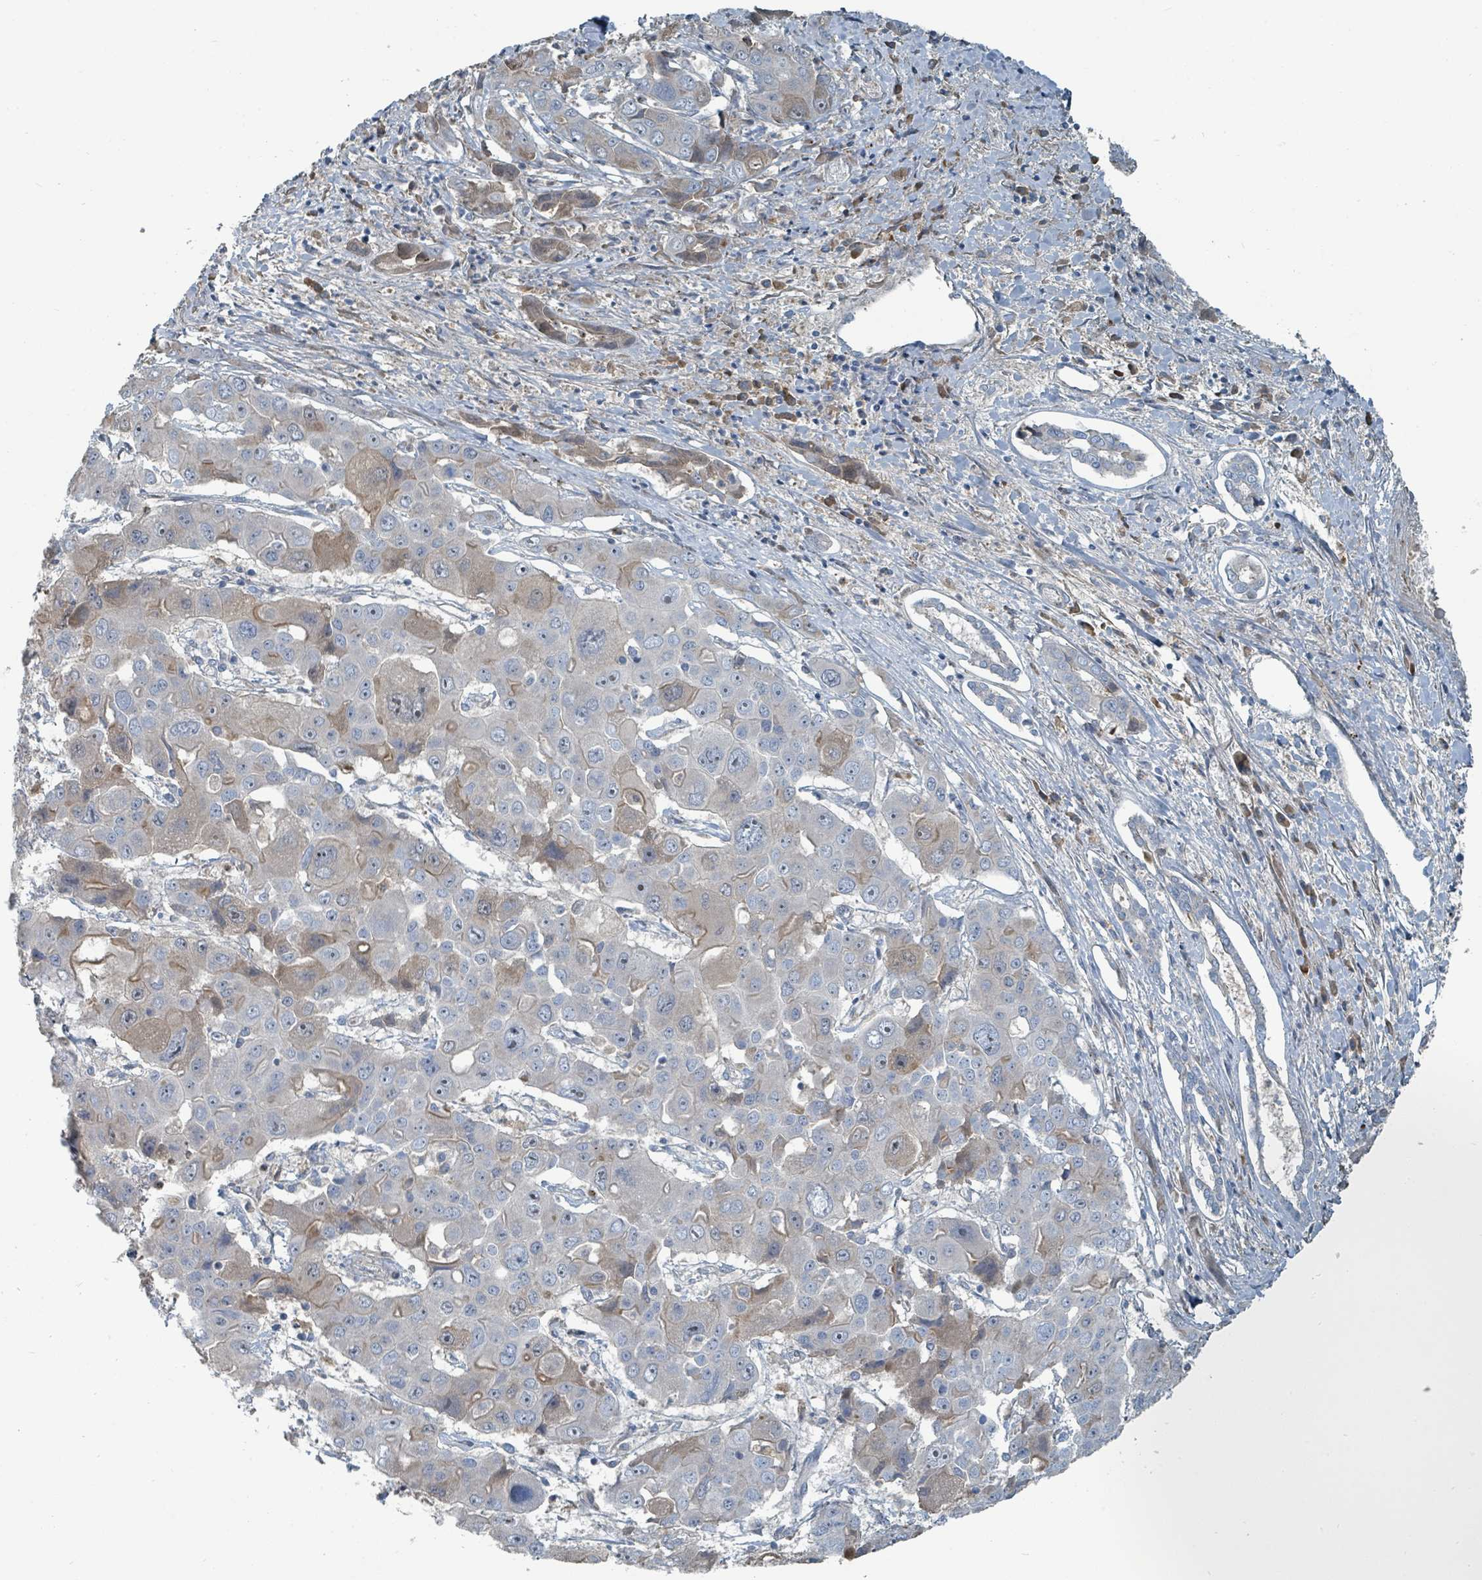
{"staining": {"intensity": "weak", "quantity": "<25%", "location": "cytoplasmic/membranous"}, "tissue": "liver cancer", "cell_type": "Tumor cells", "image_type": "cancer", "snomed": [{"axis": "morphology", "description": "Cholangiocarcinoma"}, {"axis": "topography", "description": "Liver"}], "caption": "High power microscopy image of an immunohistochemistry (IHC) micrograph of liver cancer, revealing no significant positivity in tumor cells. Brightfield microscopy of IHC stained with DAB (3,3'-diaminobenzidine) (brown) and hematoxylin (blue), captured at high magnification.", "gene": "SLC44A5", "patient": {"sex": "male", "age": 67}}